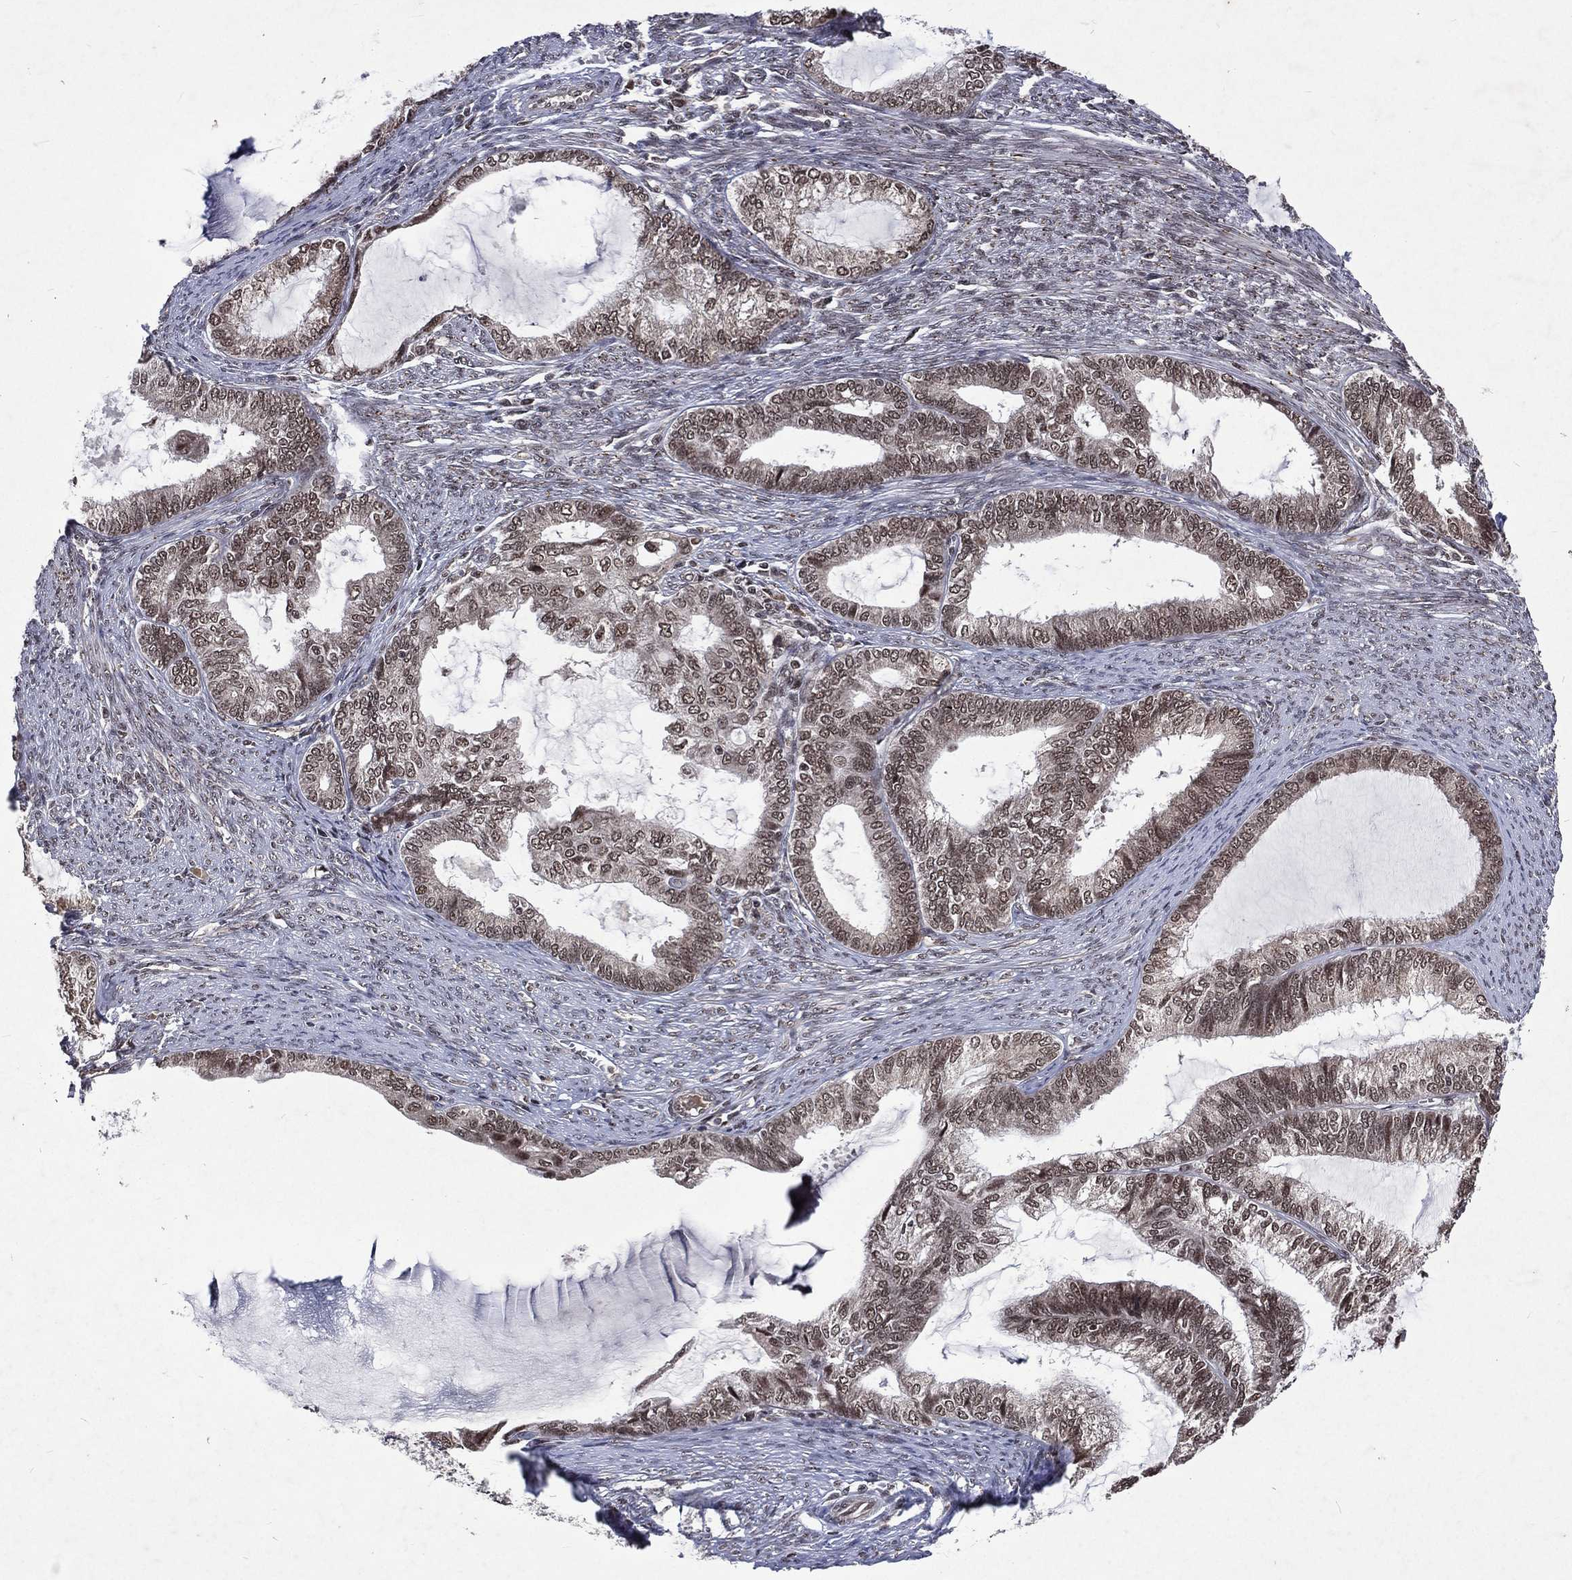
{"staining": {"intensity": "weak", "quantity": "25%-75%", "location": "cytoplasmic/membranous,nuclear"}, "tissue": "endometrial cancer", "cell_type": "Tumor cells", "image_type": "cancer", "snomed": [{"axis": "morphology", "description": "Adenocarcinoma, NOS"}, {"axis": "topography", "description": "Endometrium"}], "caption": "Protein expression analysis of human endometrial cancer (adenocarcinoma) reveals weak cytoplasmic/membranous and nuclear staining in approximately 25%-75% of tumor cells. (IHC, brightfield microscopy, high magnification).", "gene": "DMAP1", "patient": {"sex": "female", "age": 86}}